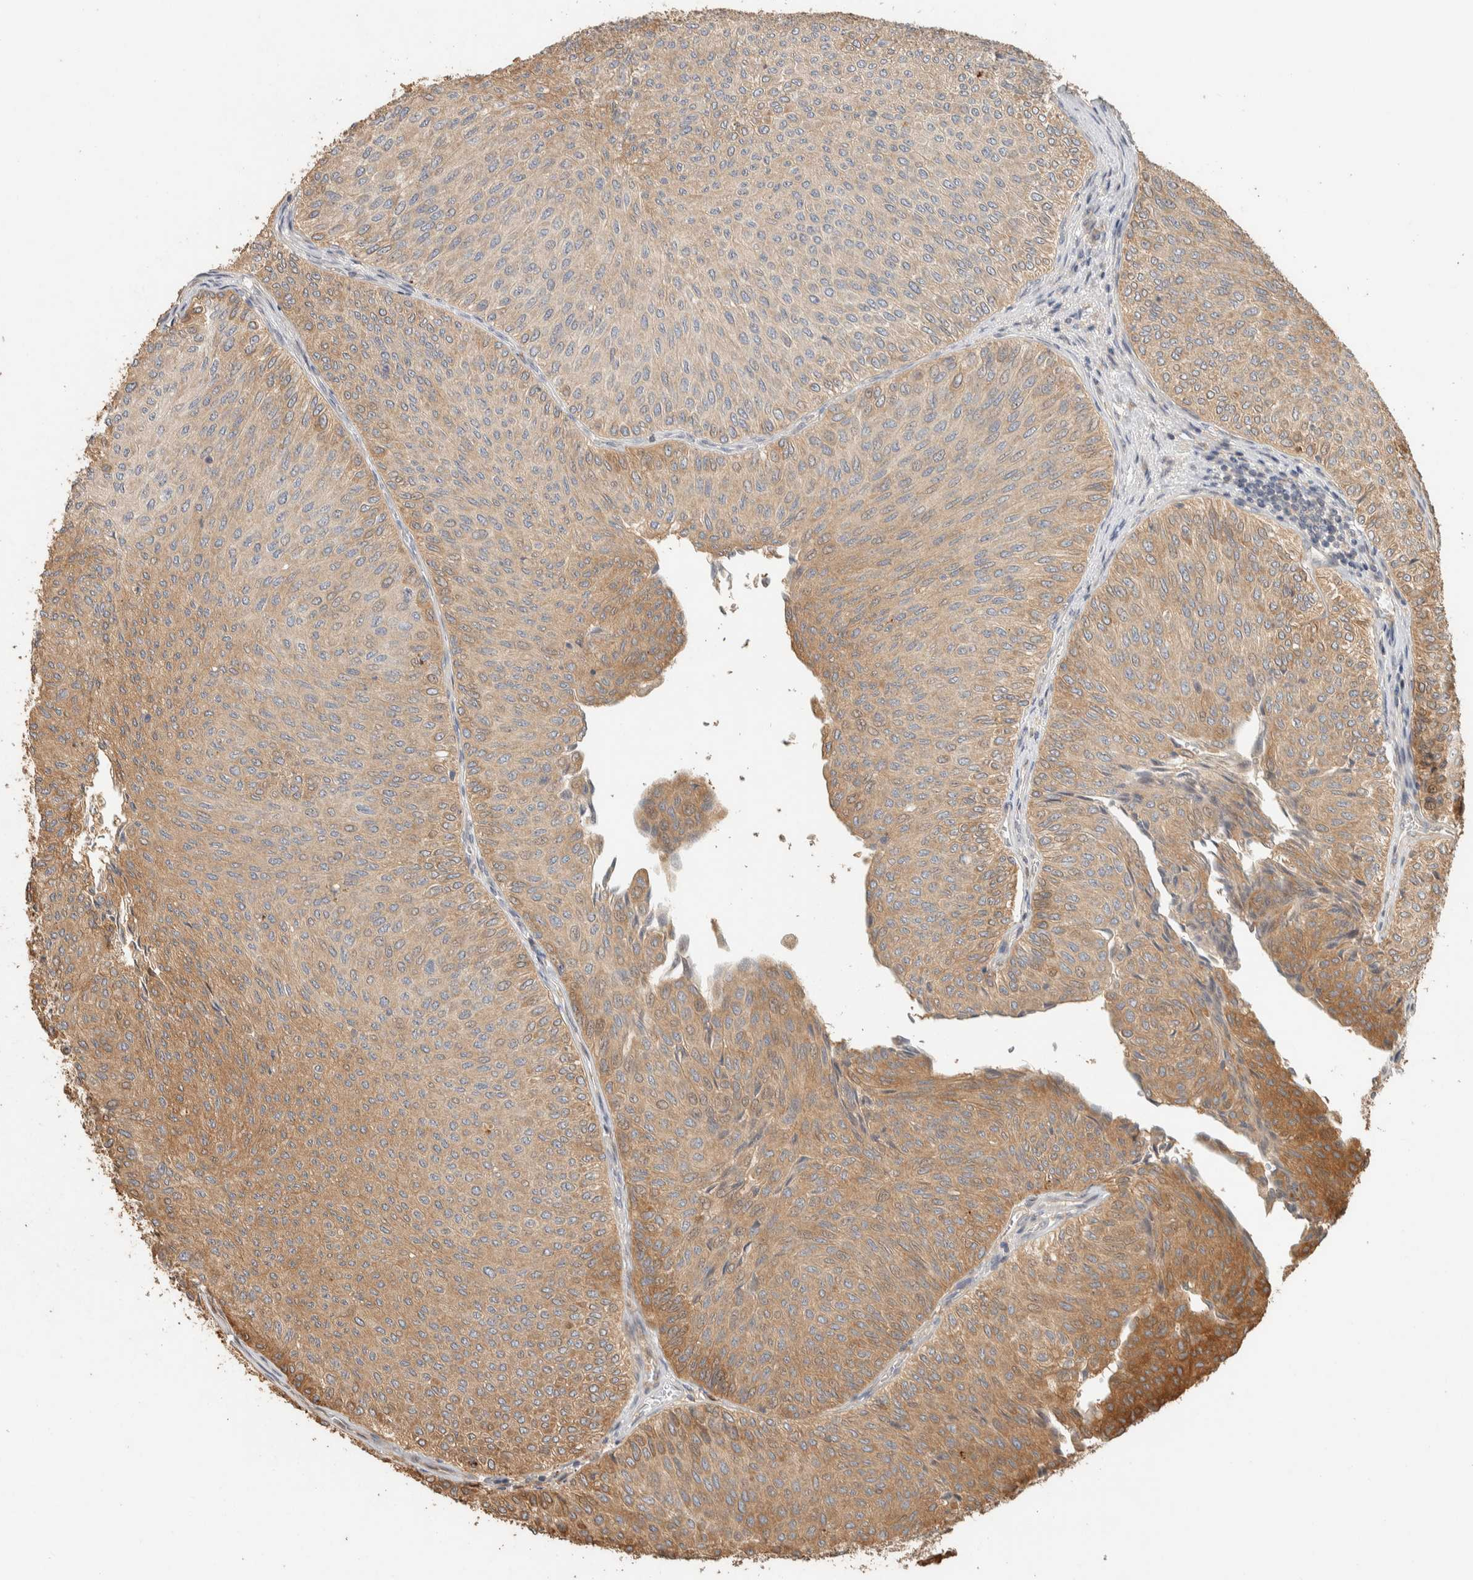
{"staining": {"intensity": "moderate", "quantity": "25%-75%", "location": "cytoplasmic/membranous"}, "tissue": "urothelial cancer", "cell_type": "Tumor cells", "image_type": "cancer", "snomed": [{"axis": "morphology", "description": "Urothelial carcinoma, Low grade"}, {"axis": "topography", "description": "Urinary bladder"}], "caption": "Protein staining of urothelial carcinoma (low-grade) tissue demonstrates moderate cytoplasmic/membranous expression in approximately 25%-75% of tumor cells.", "gene": "EXOC7", "patient": {"sex": "male", "age": 78}}